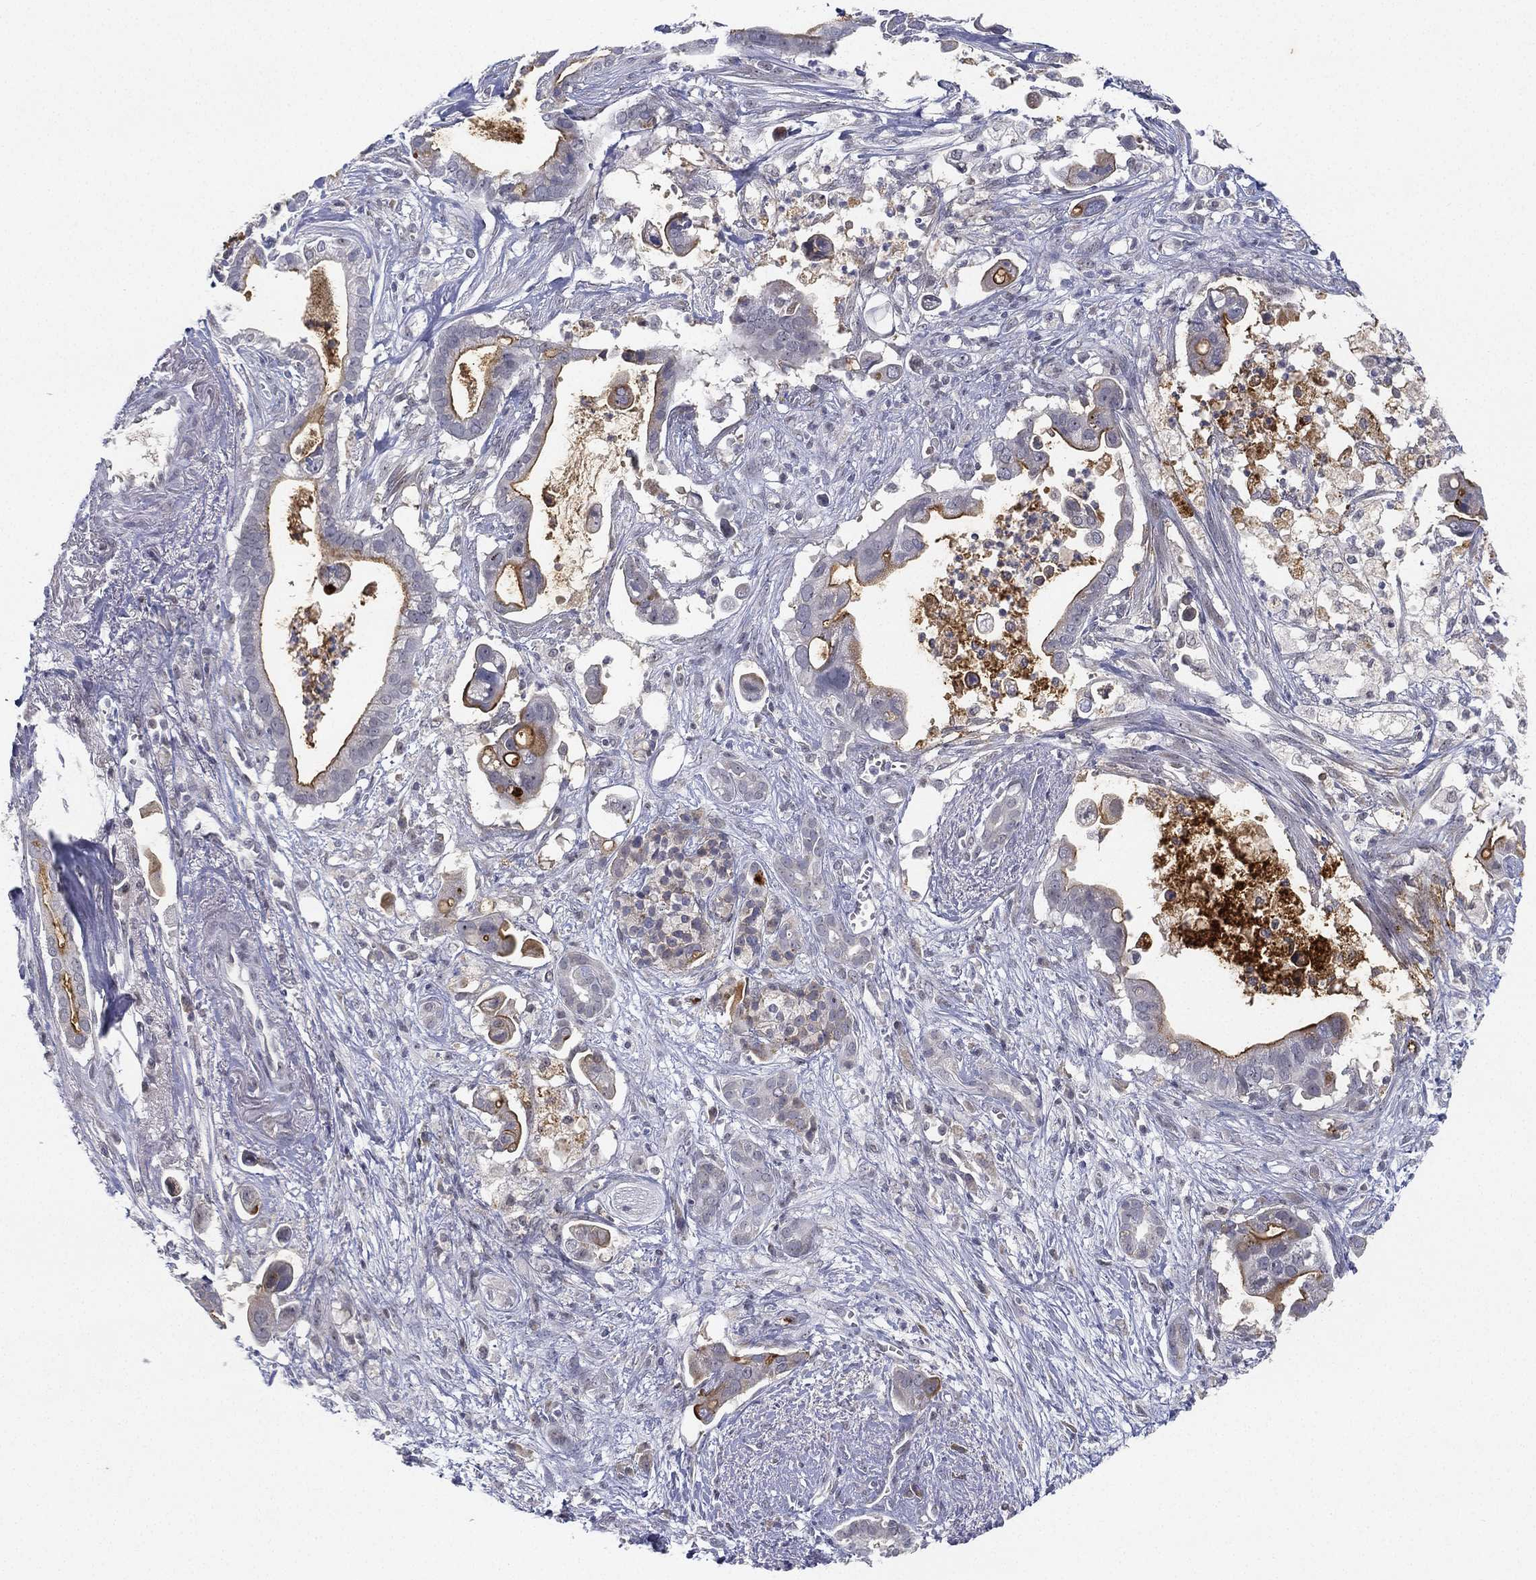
{"staining": {"intensity": "moderate", "quantity": "<25%", "location": "cytoplasmic/membranous"}, "tissue": "pancreatic cancer", "cell_type": "Tumor cells", "image_type": "cancer", "snomed": [{"axis": "morphology", "description": "Adenocarcinoma, NOS"}, {"axis": "topography", "description": "Pancreas"}], "caption": "This photomicrograph reveals IHC staining of human adenocarcinoma (pancreatic), with low moderate cytoplasmic/membranous positivity in about <25% of tumor cells.", "gene": "MS4A8", "patient": {"sex": "male", "age": 61}}